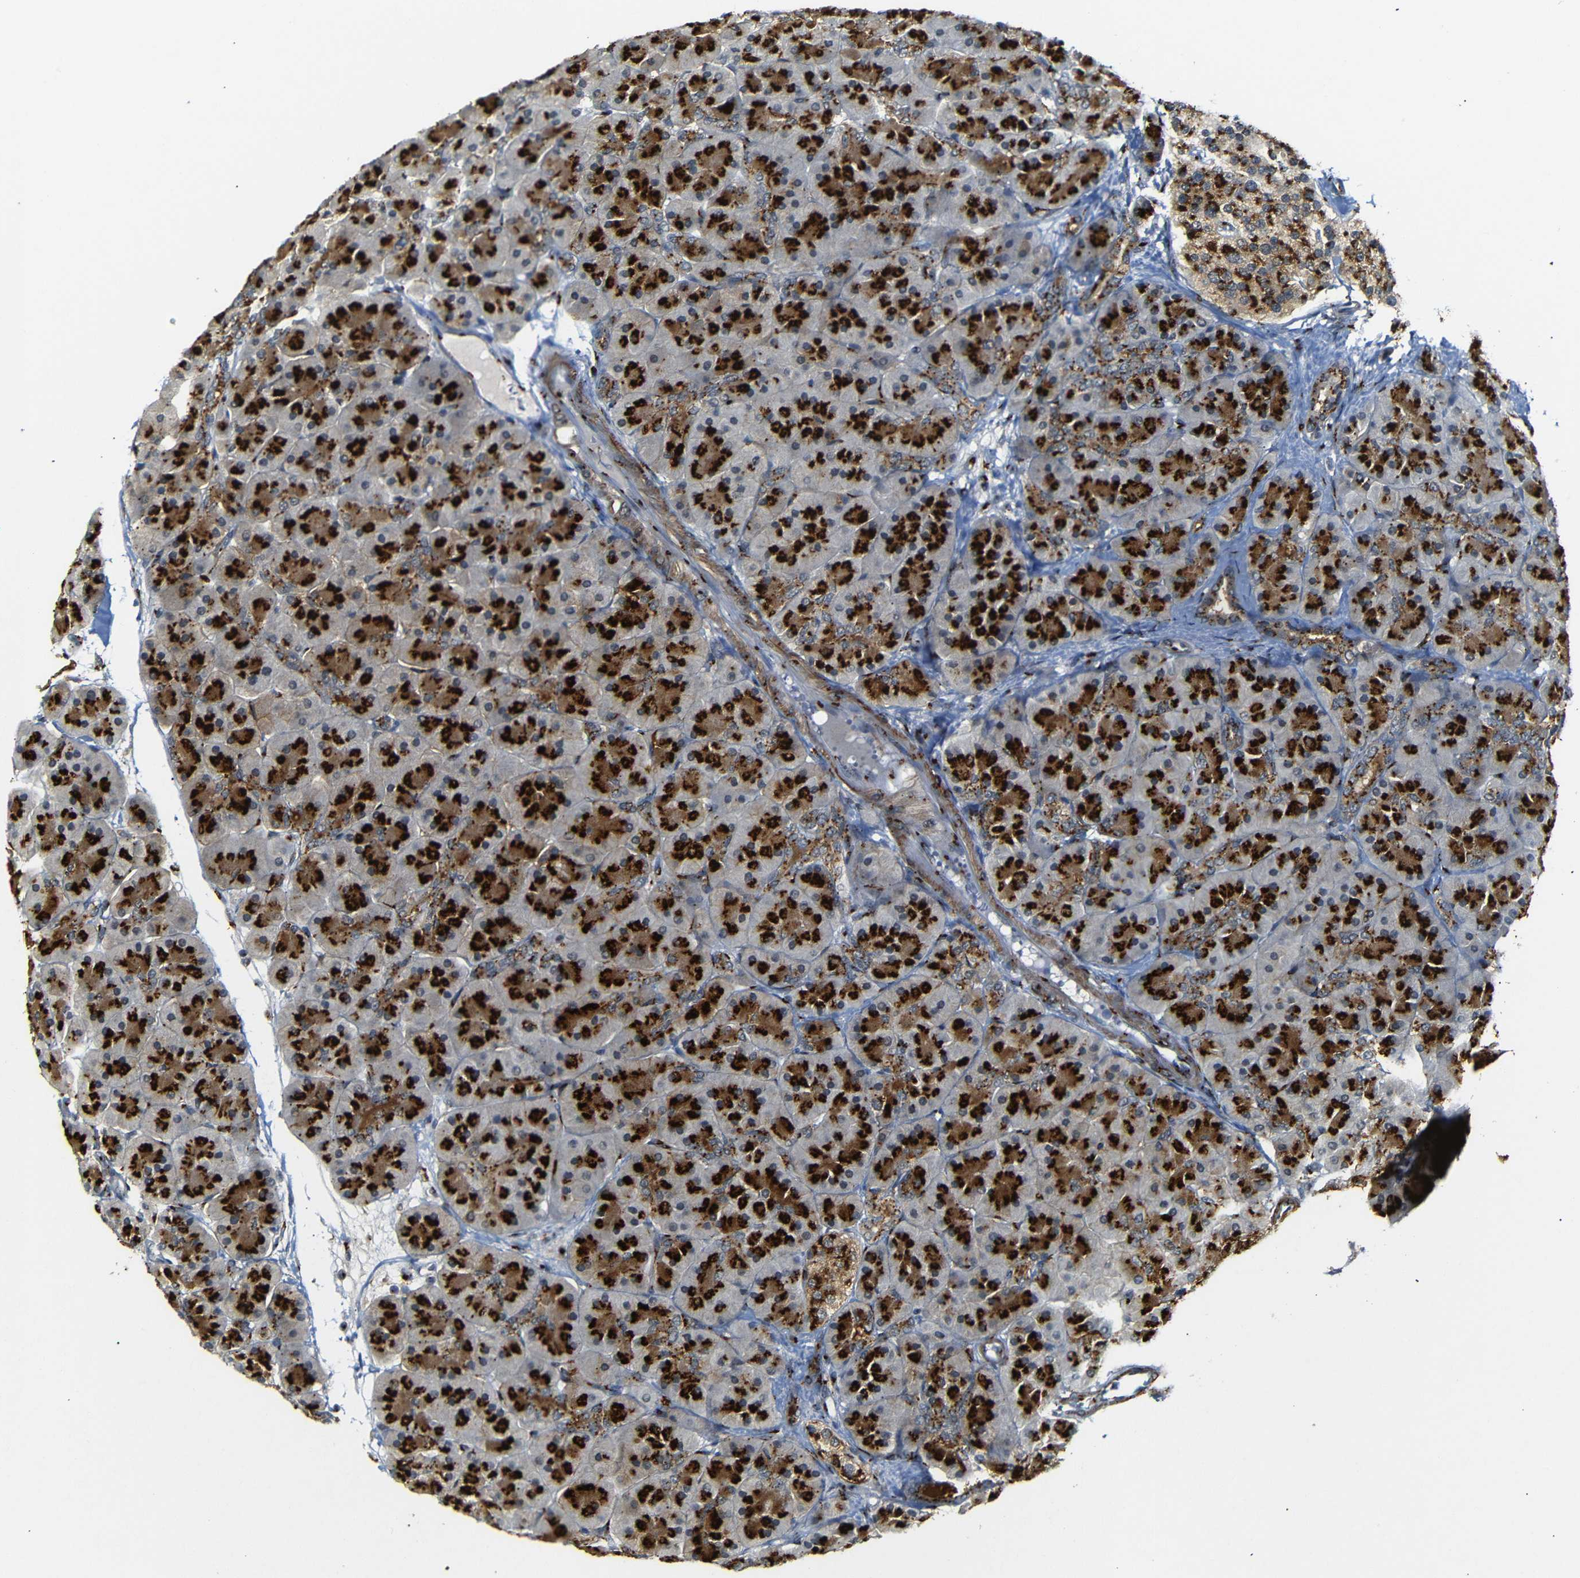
{"staining": {"intensity": "strong", "quantity": ">75%", "location": "cytoplasmic/membranous"}, "tissue": "pancreas", "cell_type": "Exocrine glandular cells", "image_type": "normal", "snomed": [{"axis": "morphology", "description": "Normal tissue, NOS"}, {"axis": "topography", "description": "Pancreas"}], "caption": "Exocrine glandular cells show strong cytoplasmic/membranous expression in about >75% of cells in unremarkable pancreas. (DAB (3,3'-diaminobenzidine) = brown stain, brightfield microscopy at high magnification).", "gene": "TGOLN2", "patient": {"sex": "male", "age": 66}}